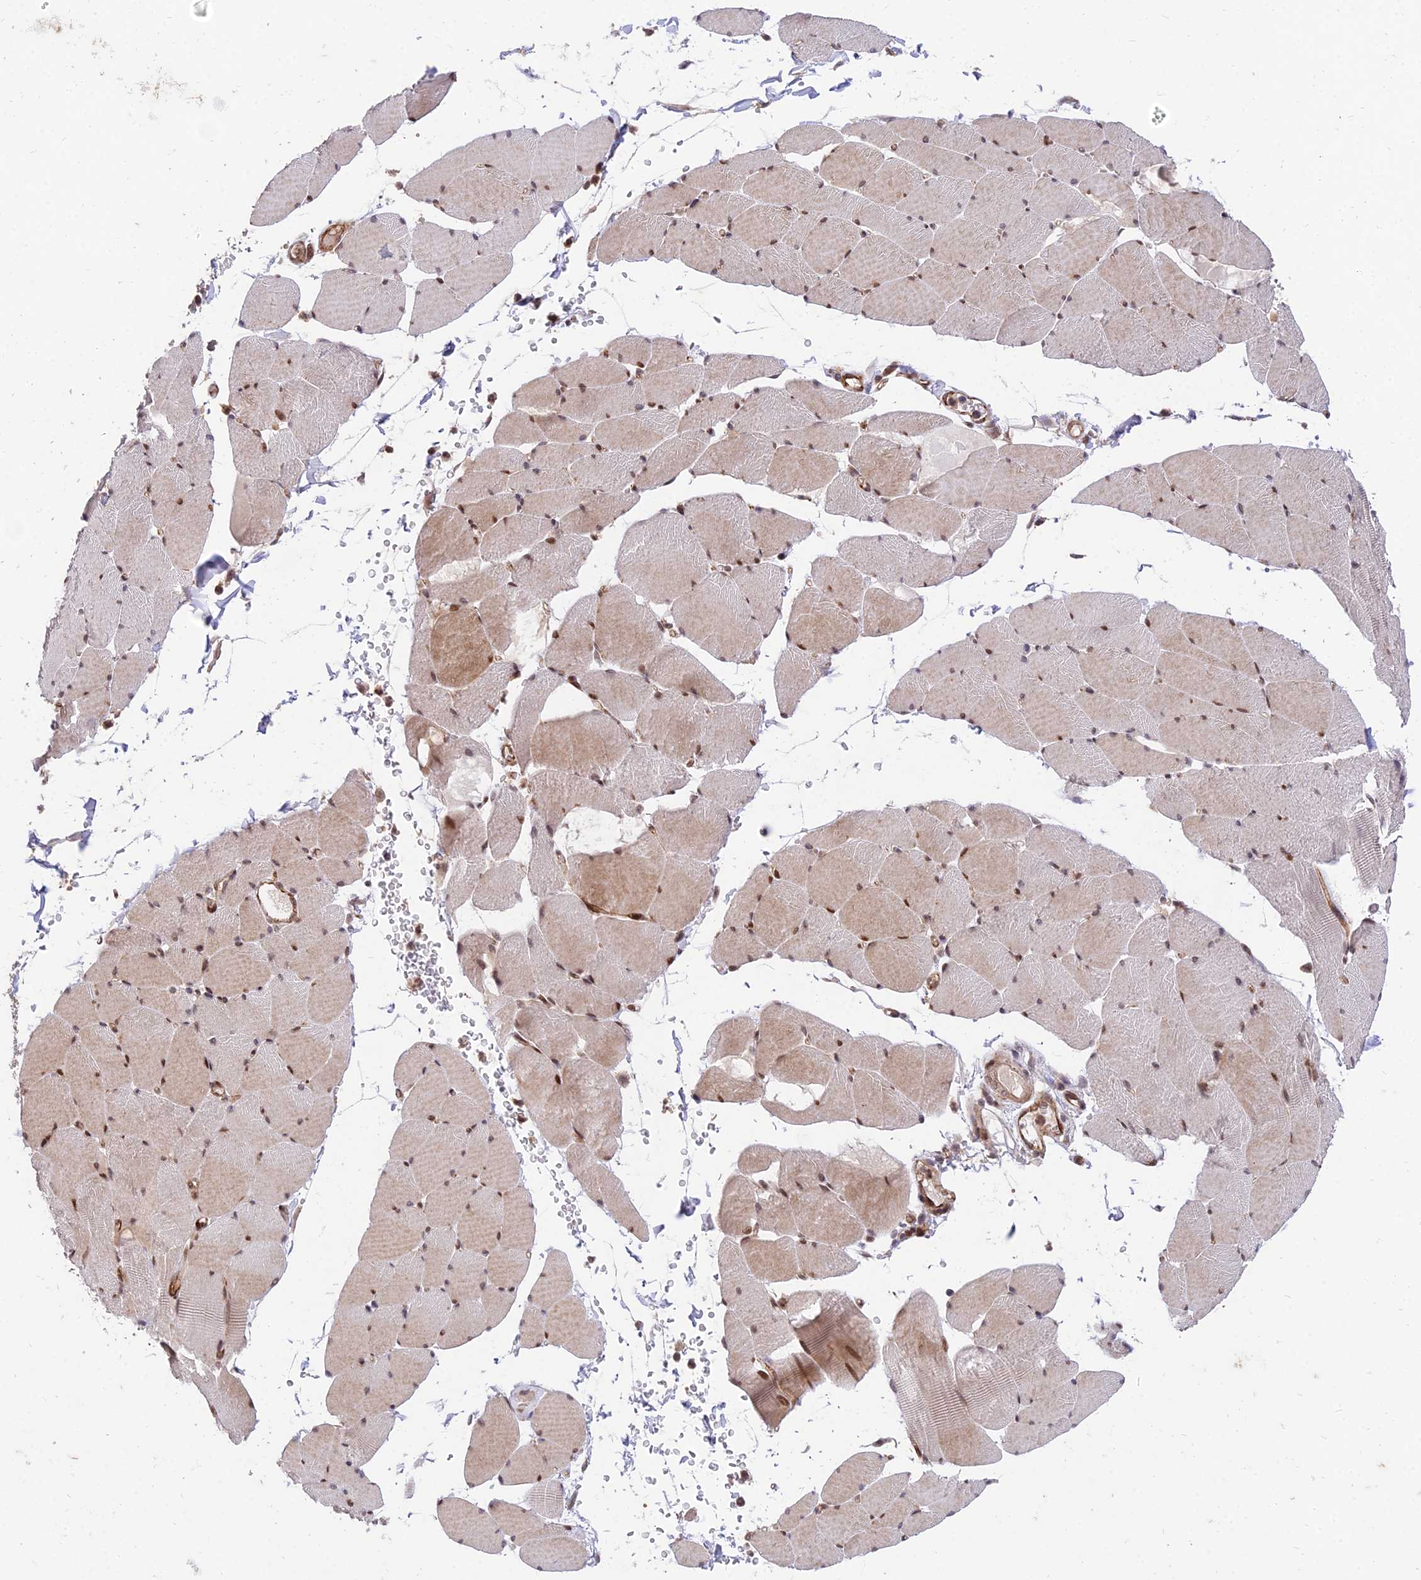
{"staining": {"intensity": "moderate", "quantity": ">75%", "location": "cytoplasmic/membranous,nuclear"}, "tissue": "skeletal muscle", "cell_type": "Myocytes", "image_type": "normal", "snomed": [{"axis": "morphology", "description": "Normal tissue, NOS"}, {"axis": "topography", "description": "Skeletal muscle"}, {"axis": "topography", "description": "Head-Neck"}], "caption": "The image shows a brown stain indicating the presence of a protein in the cytoplasmic/membranous,nuclear of myocytes in skeletal muscle.", "gene": "ZNF85", "patient": {"sex": "male", "age": 66}}